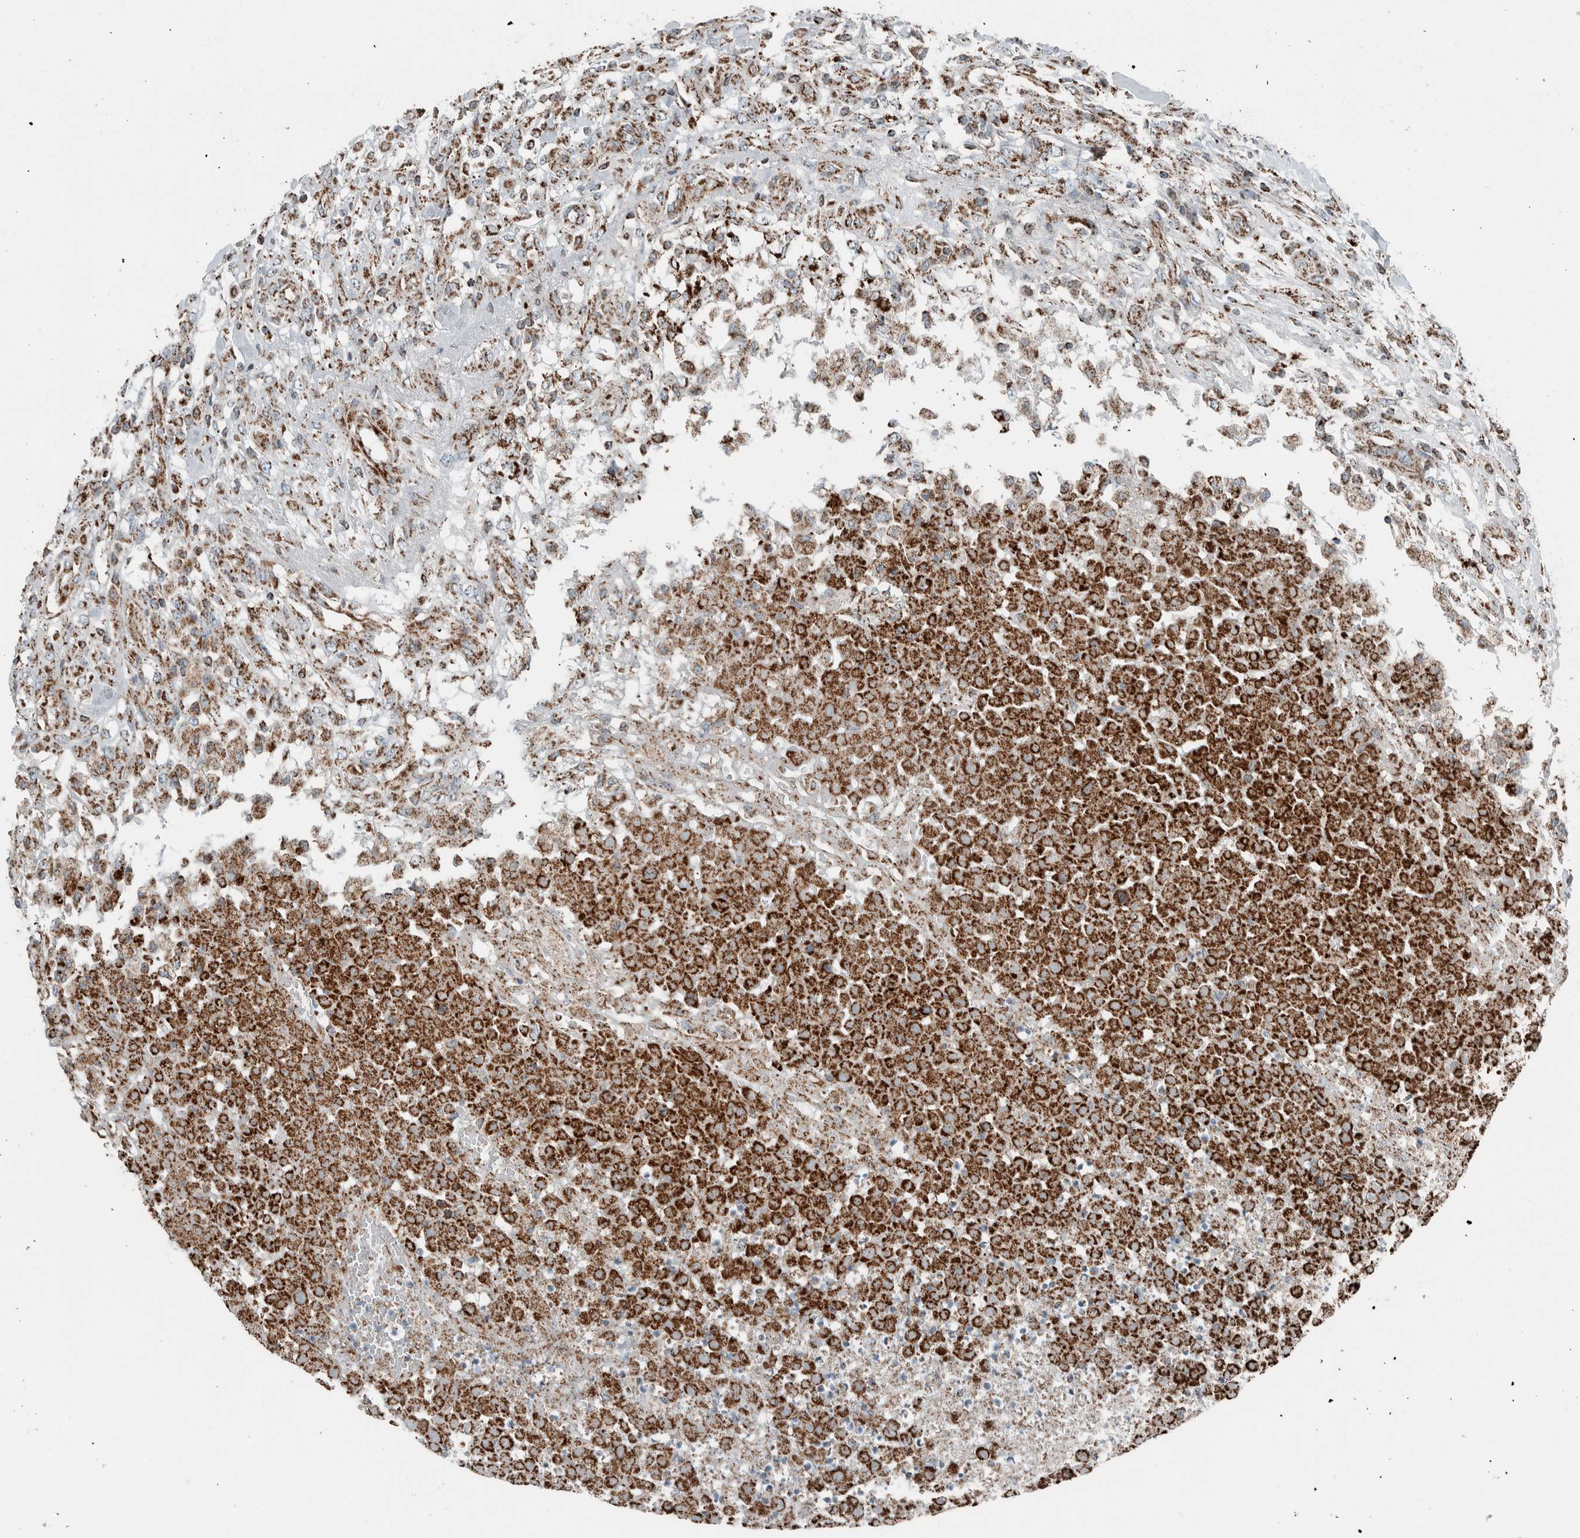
{"staining": {"intensity": "strong", "quantity": ">75%", "location": "cytoplasmic/membranous"}, "tissue": "testis cancer", "cell_type": "Tumor cells", "image_type": "cancer", "snomed": [{"axis": "morphology", "description": "Seminoma, NOS"}, {"axis": "topography", "description": "Testis"}], "caption": "Testis seminoma stained with DAB immunohistochemistry (IHC) shows high levels of strong cytoplasmic/membranous staining in about >75% of tumor cells.", "gene": "CNTROB", "patient": {"sex": "male", "age": 59}}